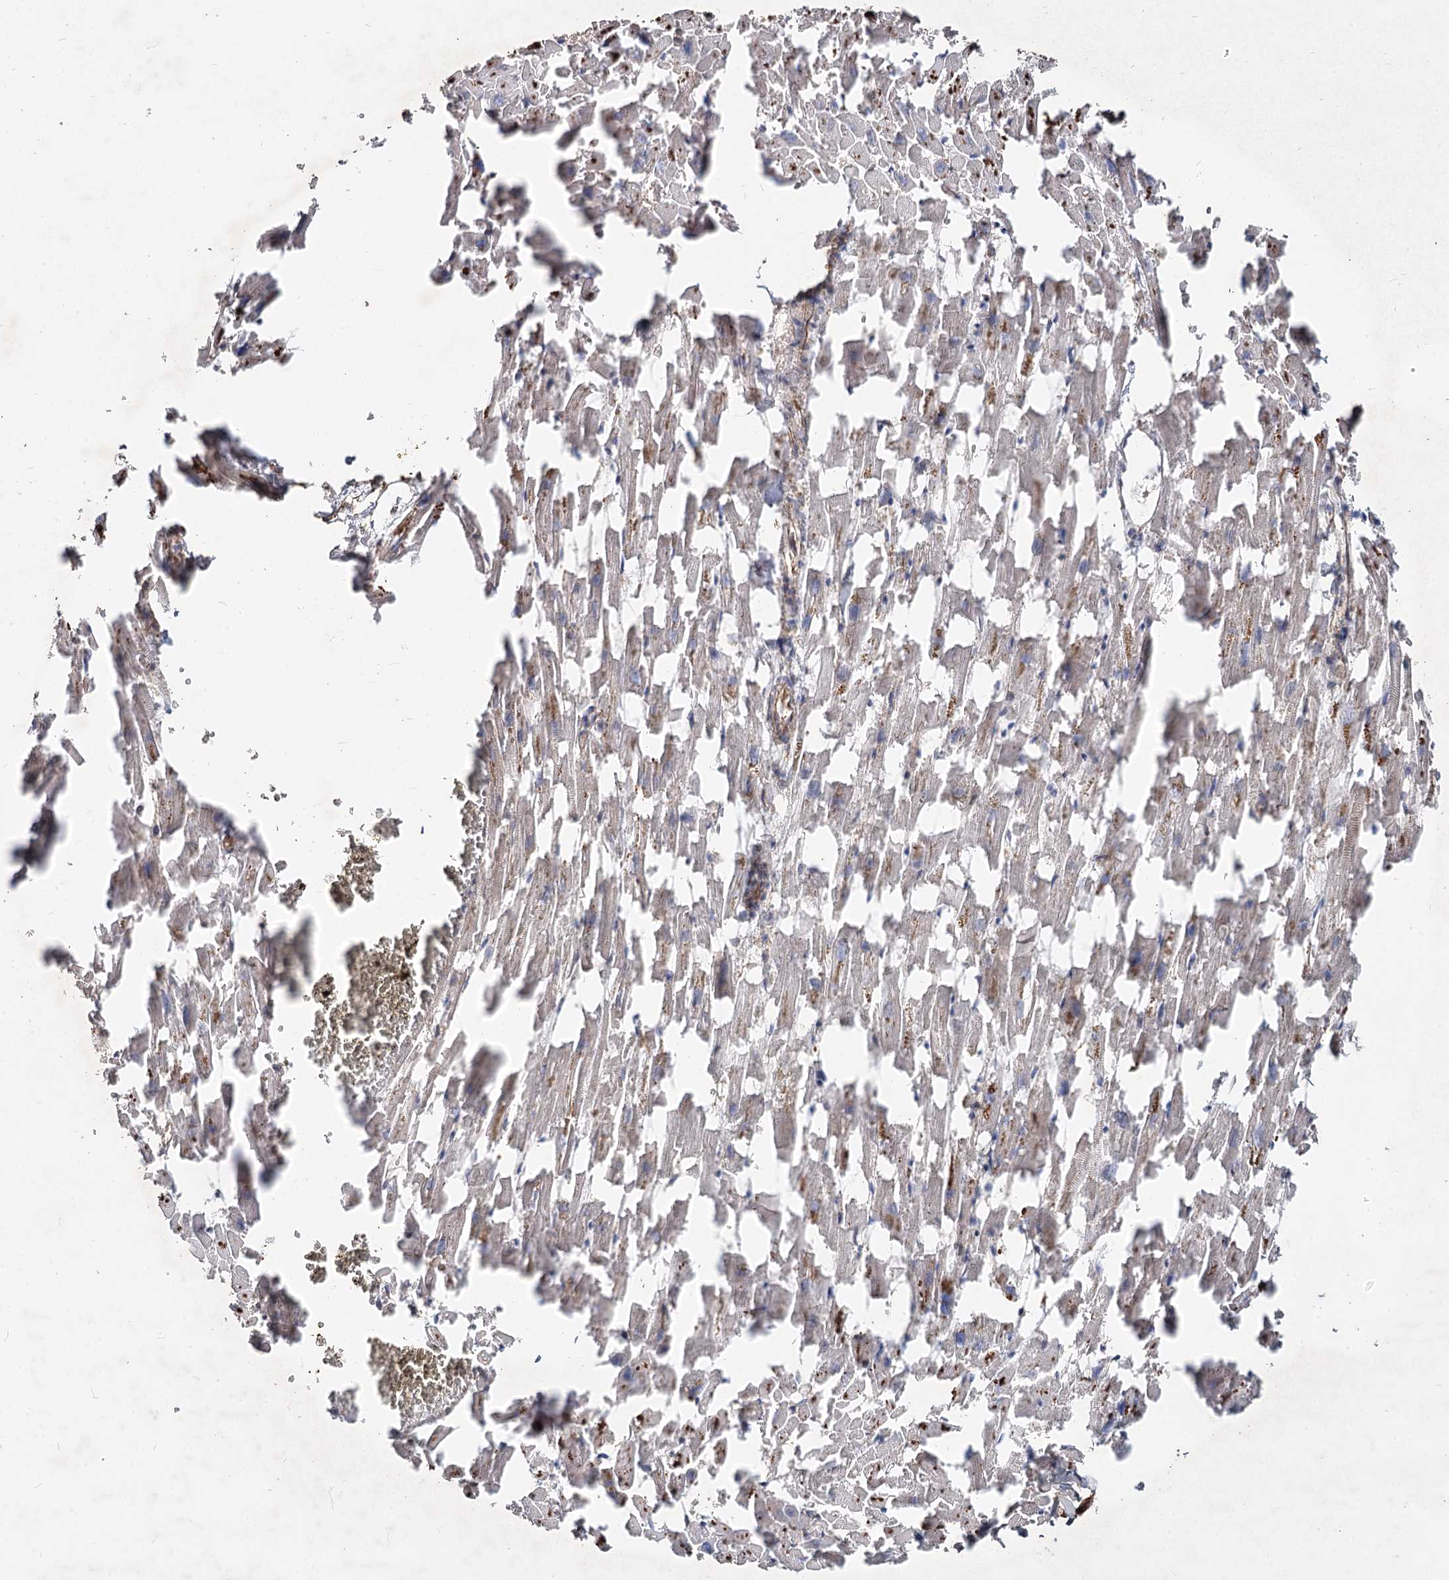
{"staining": {"intensity": "weak", "quantity": "25%-75%", "location": "cytoplasmic/membranous"}, "tissue": "heart muscle", "cell_type": "Cardiomyocytes", "image_type": "normal", "snomed": [{"axis": "morphology", "description": "Normal tissue, NOS"}, {"axis": "topography", "description": "Heart"}], "caption": "Immunohistochemical staining of unremarkable heart muscle reveals 25%-75% levels of weak cytoplasmic/membranous protein positivity in approximately 25%-75% of cardiomyocytes.", "gene": "SPART", "patient": {"sex": "female", "age": 64}}